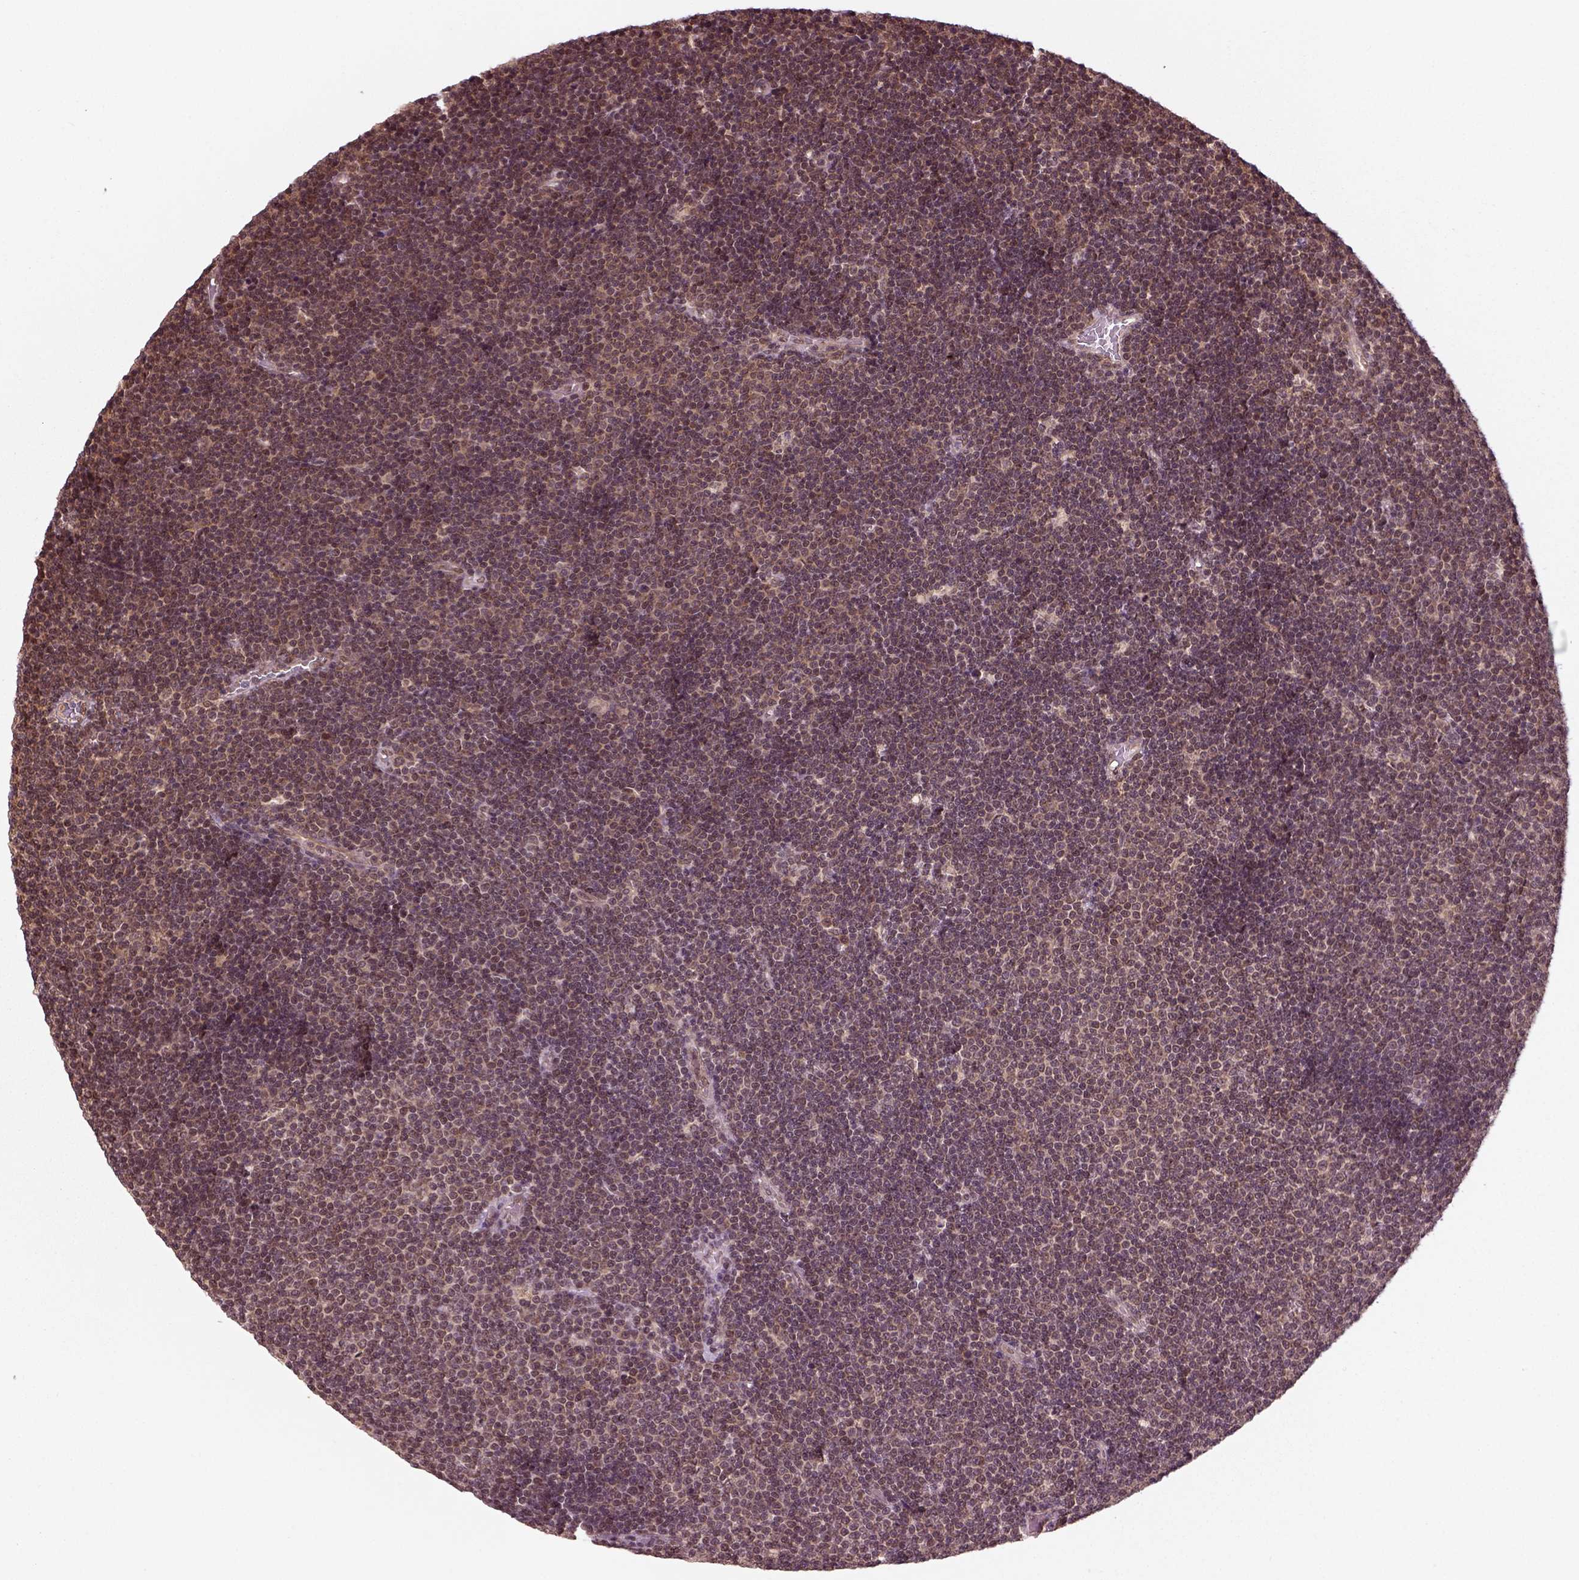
{"staining": {"intensity": "moderate", "quantity": ">75%", "location": "cytoplasmic/membranous"}, "tissue": "lymphoma", "cell_type": "Tumor cells", "image_type": "cancer", "snomed": [{"axis": "morphology", "description": "Malignant lymphoma, non-Hodgkin's type, Low grade"}, {"axis": "topography", "description": "Brain"}], "caption": "A micrograph showing moderate cytoplasmic/membranous expression in approximately >75% of tumor cells in lymphoma, as visualized by brown immunohistochemical staining.", "gene": "NUDT9", "patient": {"sex": "female", "age": 66}}